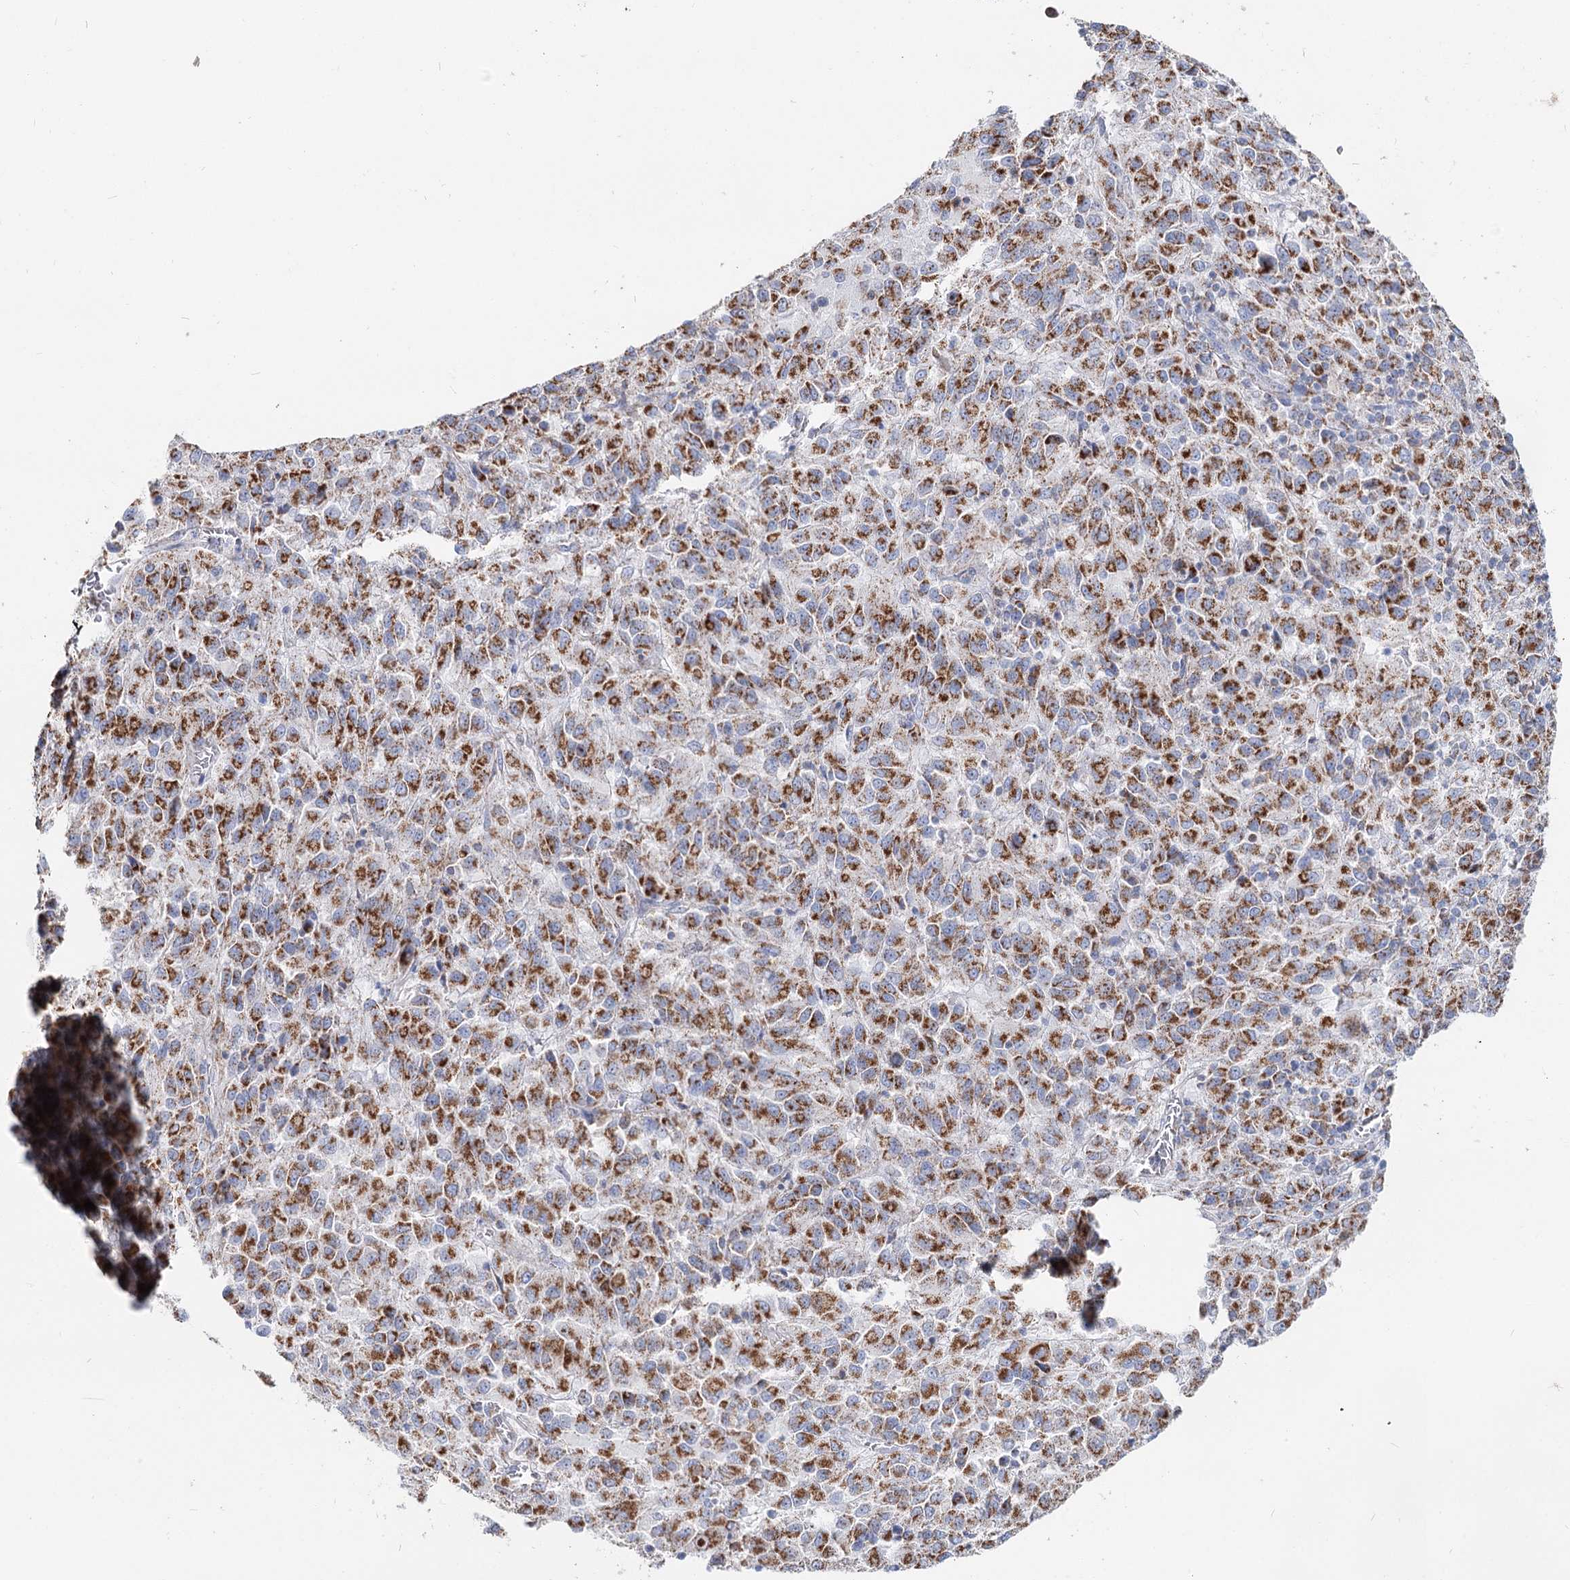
{"staining": {"intensity": "strong", "quantity": ">75%", "location": "cytoplasmic/membranous"}, "tissue": "melanoma", "cell_type": "Tumor cells", "image_type": "cancer", "snomed": [{"axis": "morphology", "description": "Malignant melanoma, Metastatic site"}, {"axis": "topography", "description": "Lung"}], "caption": "Immunohistochemical staining of human melanoma demonstrates strong cytoplasmic/membranous protein positivity in approximately >75% of tumor cells. Ihc stains the protein of interest in brown and the nuclei are stained blue.", "gene": "MCCC2", "patient": {"sex": "male", "age": 64}}